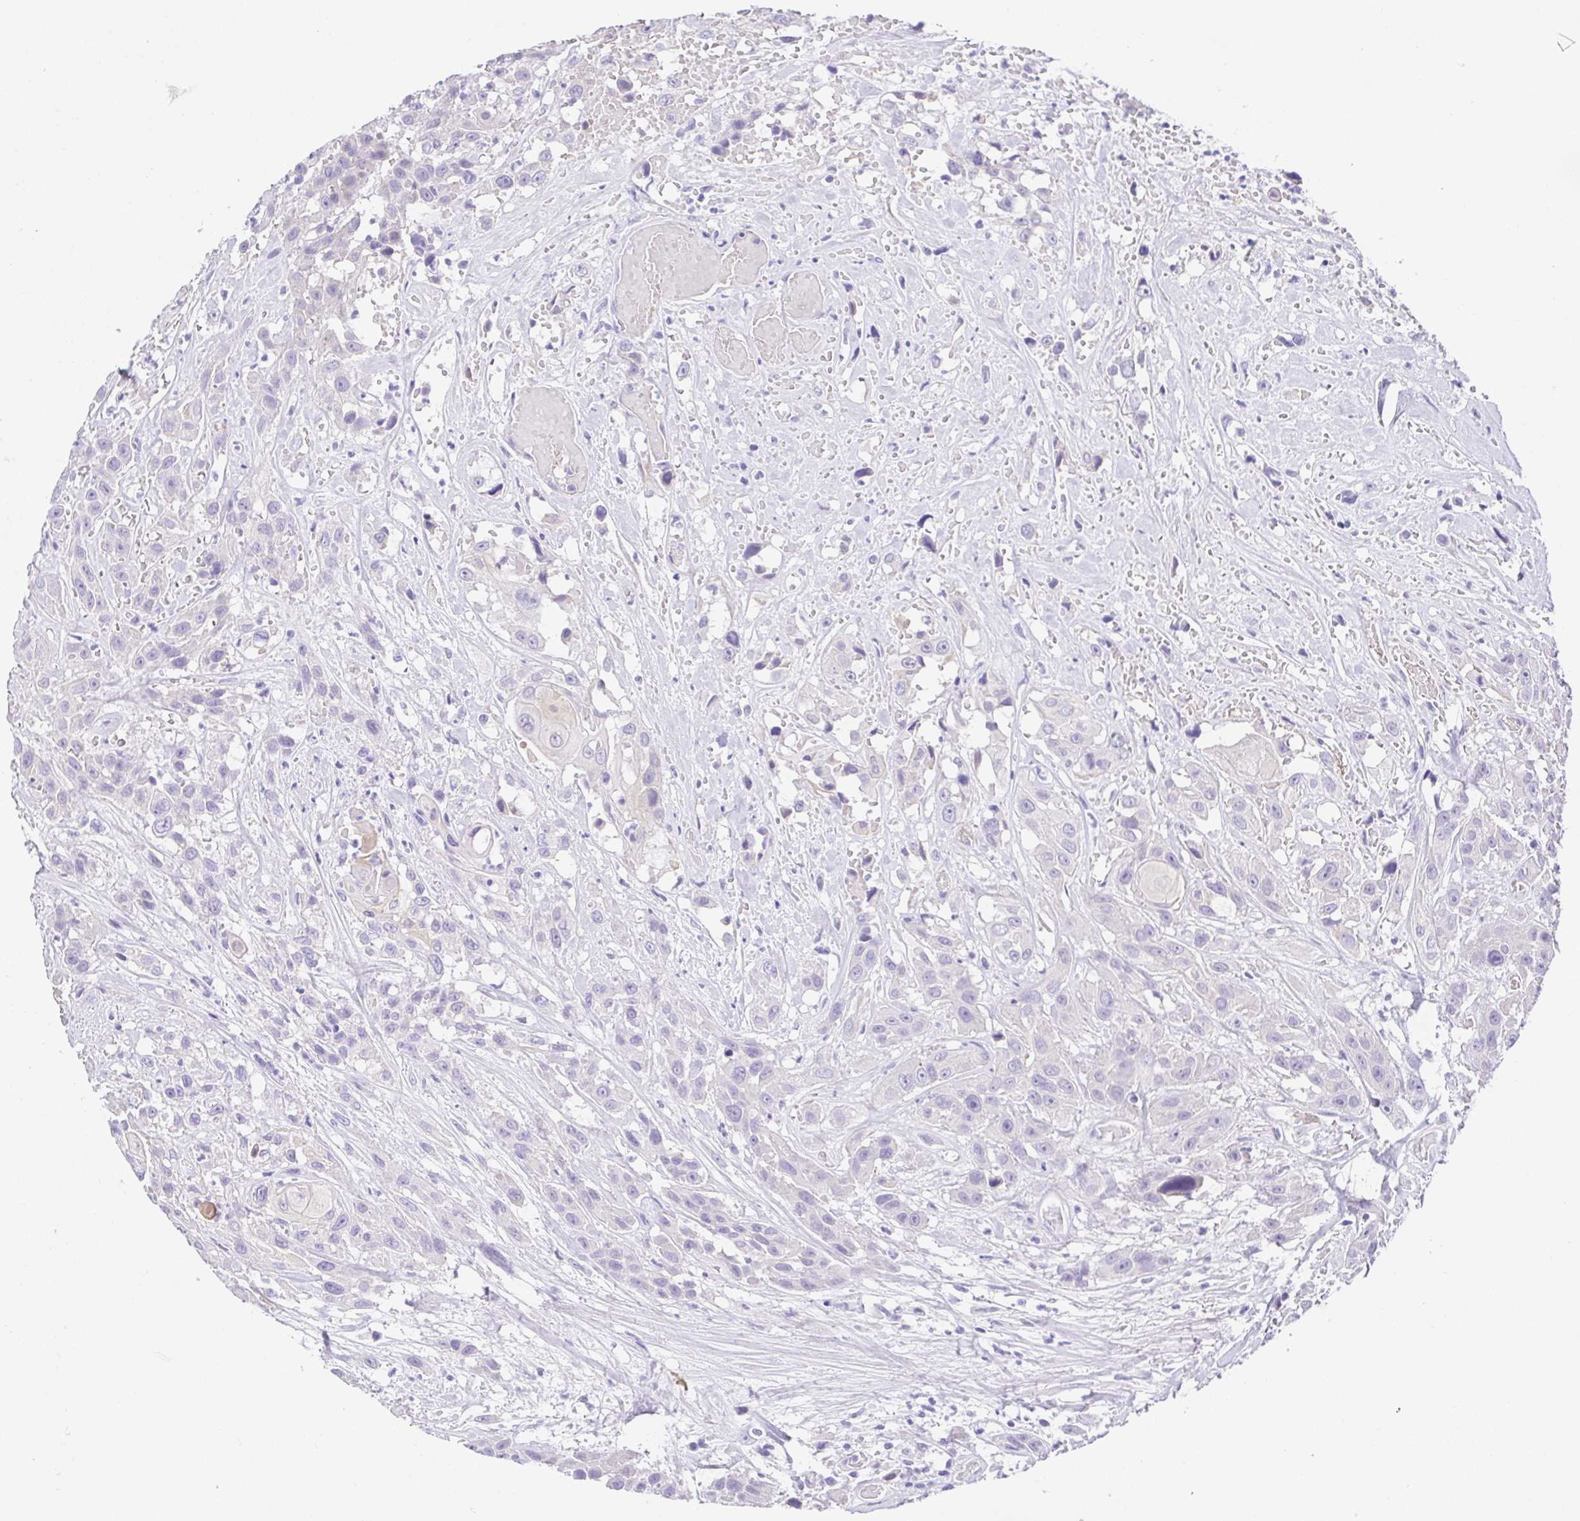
{"staining": {"intensity": "negative", "quantity": "none", "location": "none"}, "tissue": "head and neck cancer", "cell_type": "Tumor cells", "image_type": "cancer", "snomed": [{"axis": "morphology", "description": "Squamous cell carcinoma, NOS"}, {"axis": "topography", "description": "Head-Neck"}], "caption": "IHC histopathology image of neoplastic tissue: head and neck squamous cell carcinoma stained with DAB exhibits no significant protein expression in tumor cells. (DAB (3,3'-diaminobenzidine) immunohistochemistry visualized using brightfield microscopy, high magnification).", "gene": "SPATA4", "patient": {"sex": "male", "age": 57}}